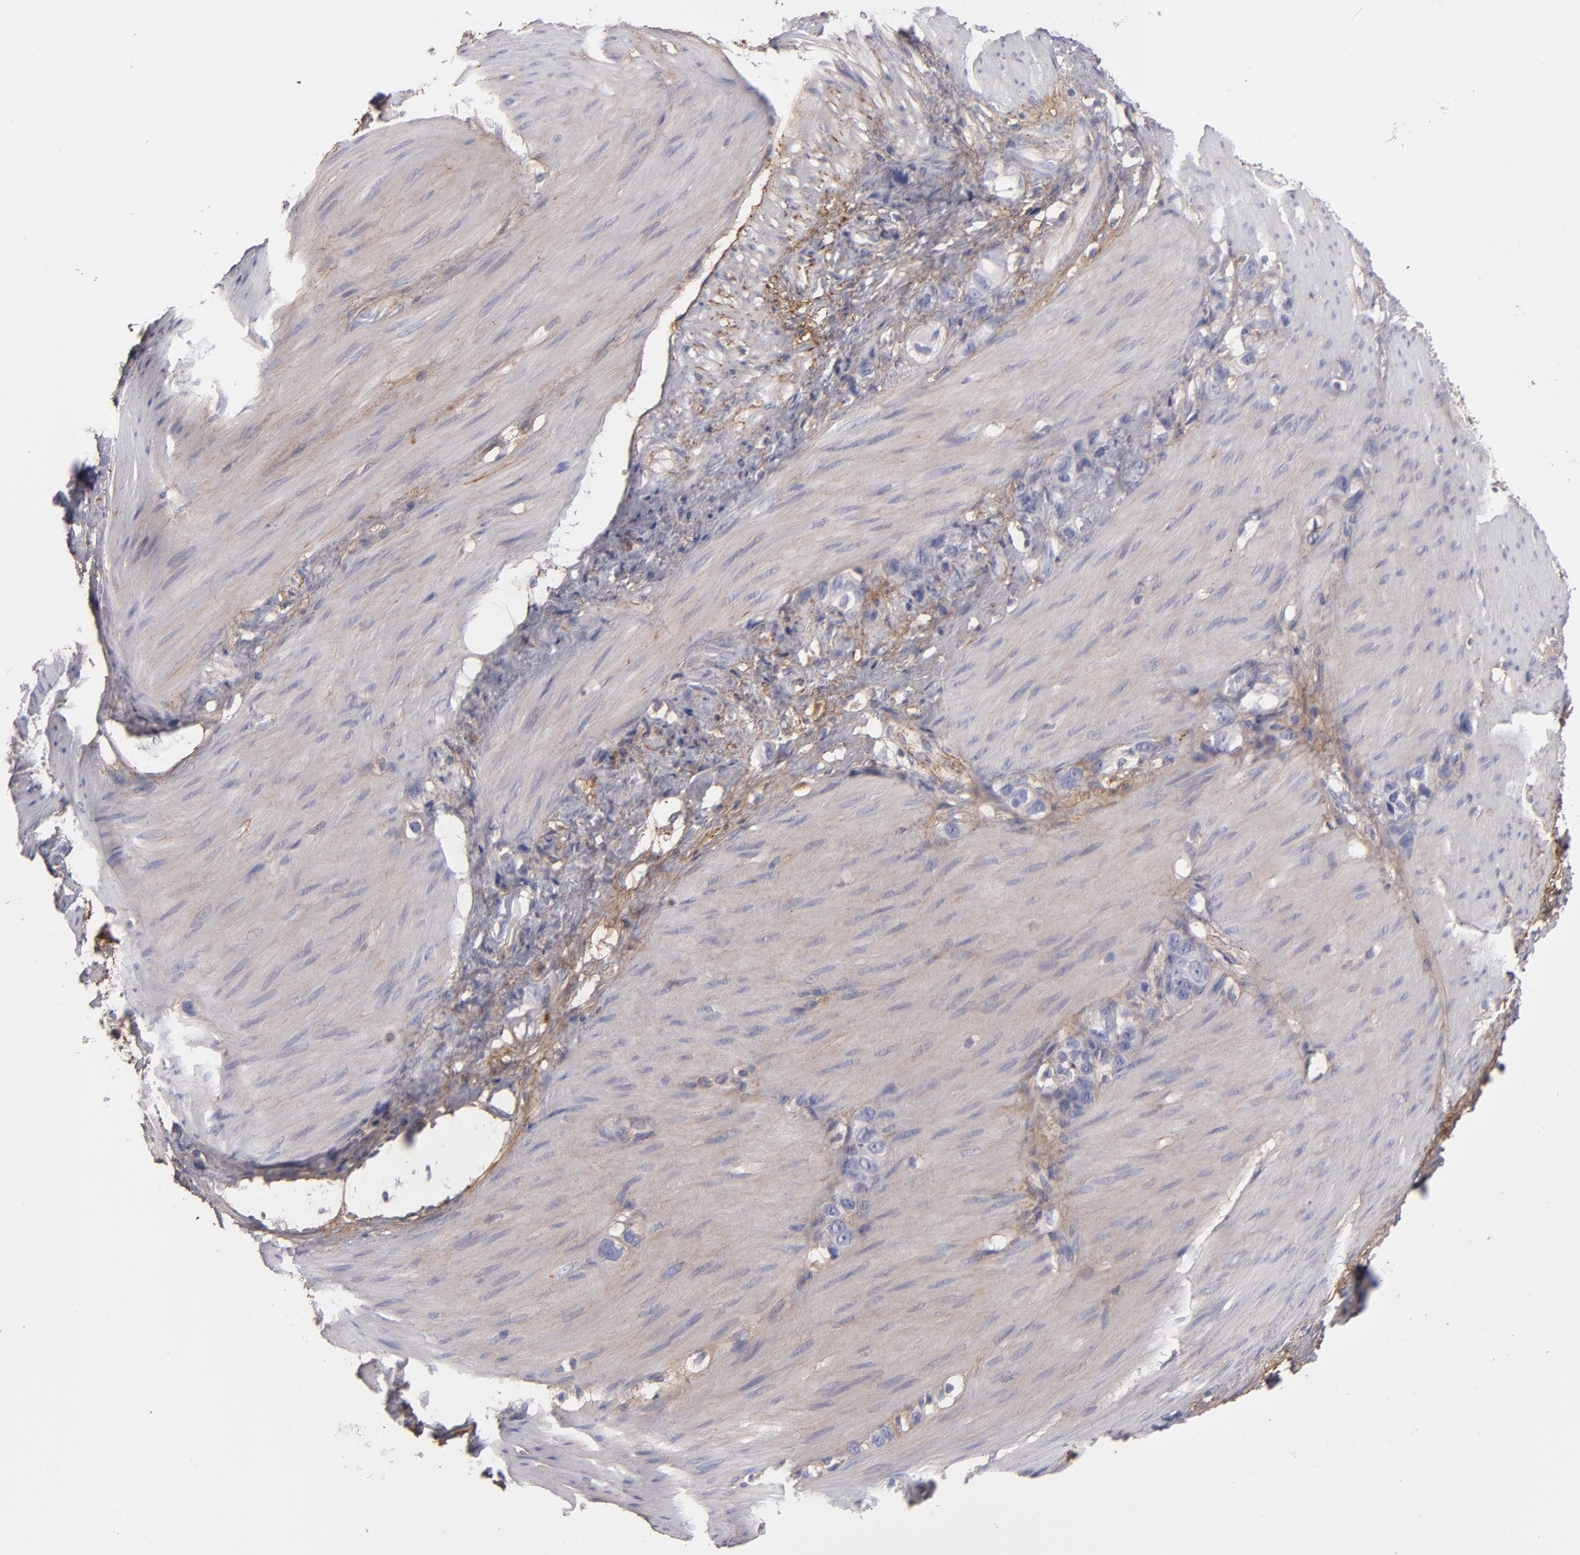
{"staining": {"intensity": "negative", "quantity": "none", "location": "none"}, "tissue": "stomach cancer", "cell_type": "Tumor cells", "image_type": "cancer", "snomed": [{"axis": "morphology", "description": "Normal tissue, NOS"}, {"axis": "morphology", "description": "Adenocarcinoma, NOS"}, {"axis": "morphology", "description": "Adenocarcinoma, High grade"}, {"axis": "topography", "description": "Stomach, upper"}, {"axis": "topography", "description": "Stomach"}], "caption": "IHC image of stomach adenocarcinoma stained for a protein (brown), which demonstrates no staining in tumor cells.", "gene": "FBLN1", "patient": {"sex": "female", "age": 65}}